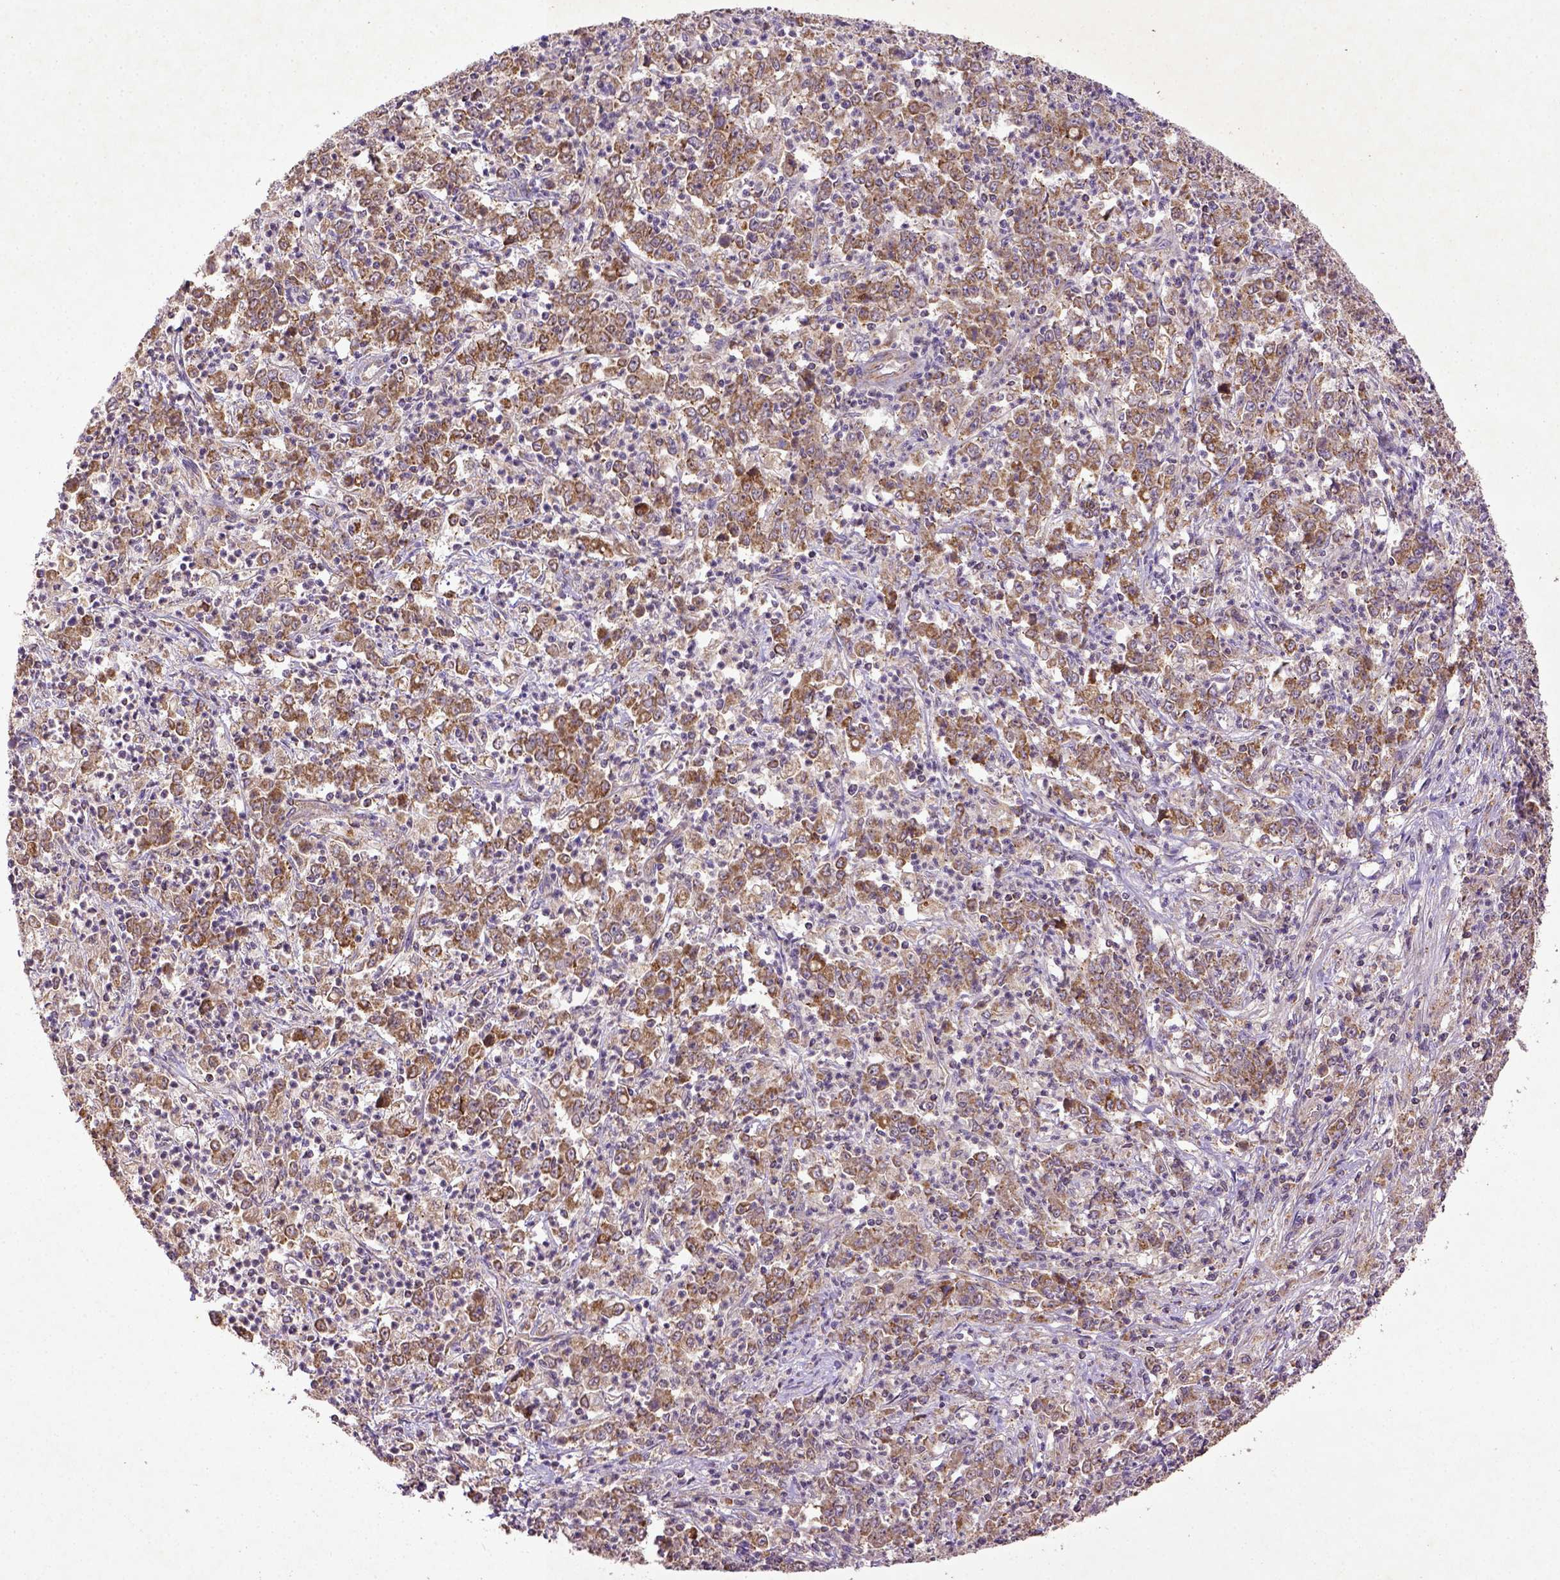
{"staining": {"intensity": "moderate", "quantity": ">75%", "location": "cytoplasmic/membranous"}, "tissue": "stomach cancer", "cell_type": "Tumor cells", "image_type": "cancer", "snomed": [{"axis": "morphology", "description": "Adenocarcinoma, NOS"}, {"axis": "topography", "description": "Stomach, lower"}], "caption": "IHC micrograph of neoplastic tissue: stomach adenocarcinoma stained using IHC displays medium levels of moderate protein expression localized specifically in the cytoplasmic/membranous of tumor cells, appearing as a cytoplasmic/membranous brown color.", "gene": "MT-CO1", "patient": {"sex": "female", "age": 71}}